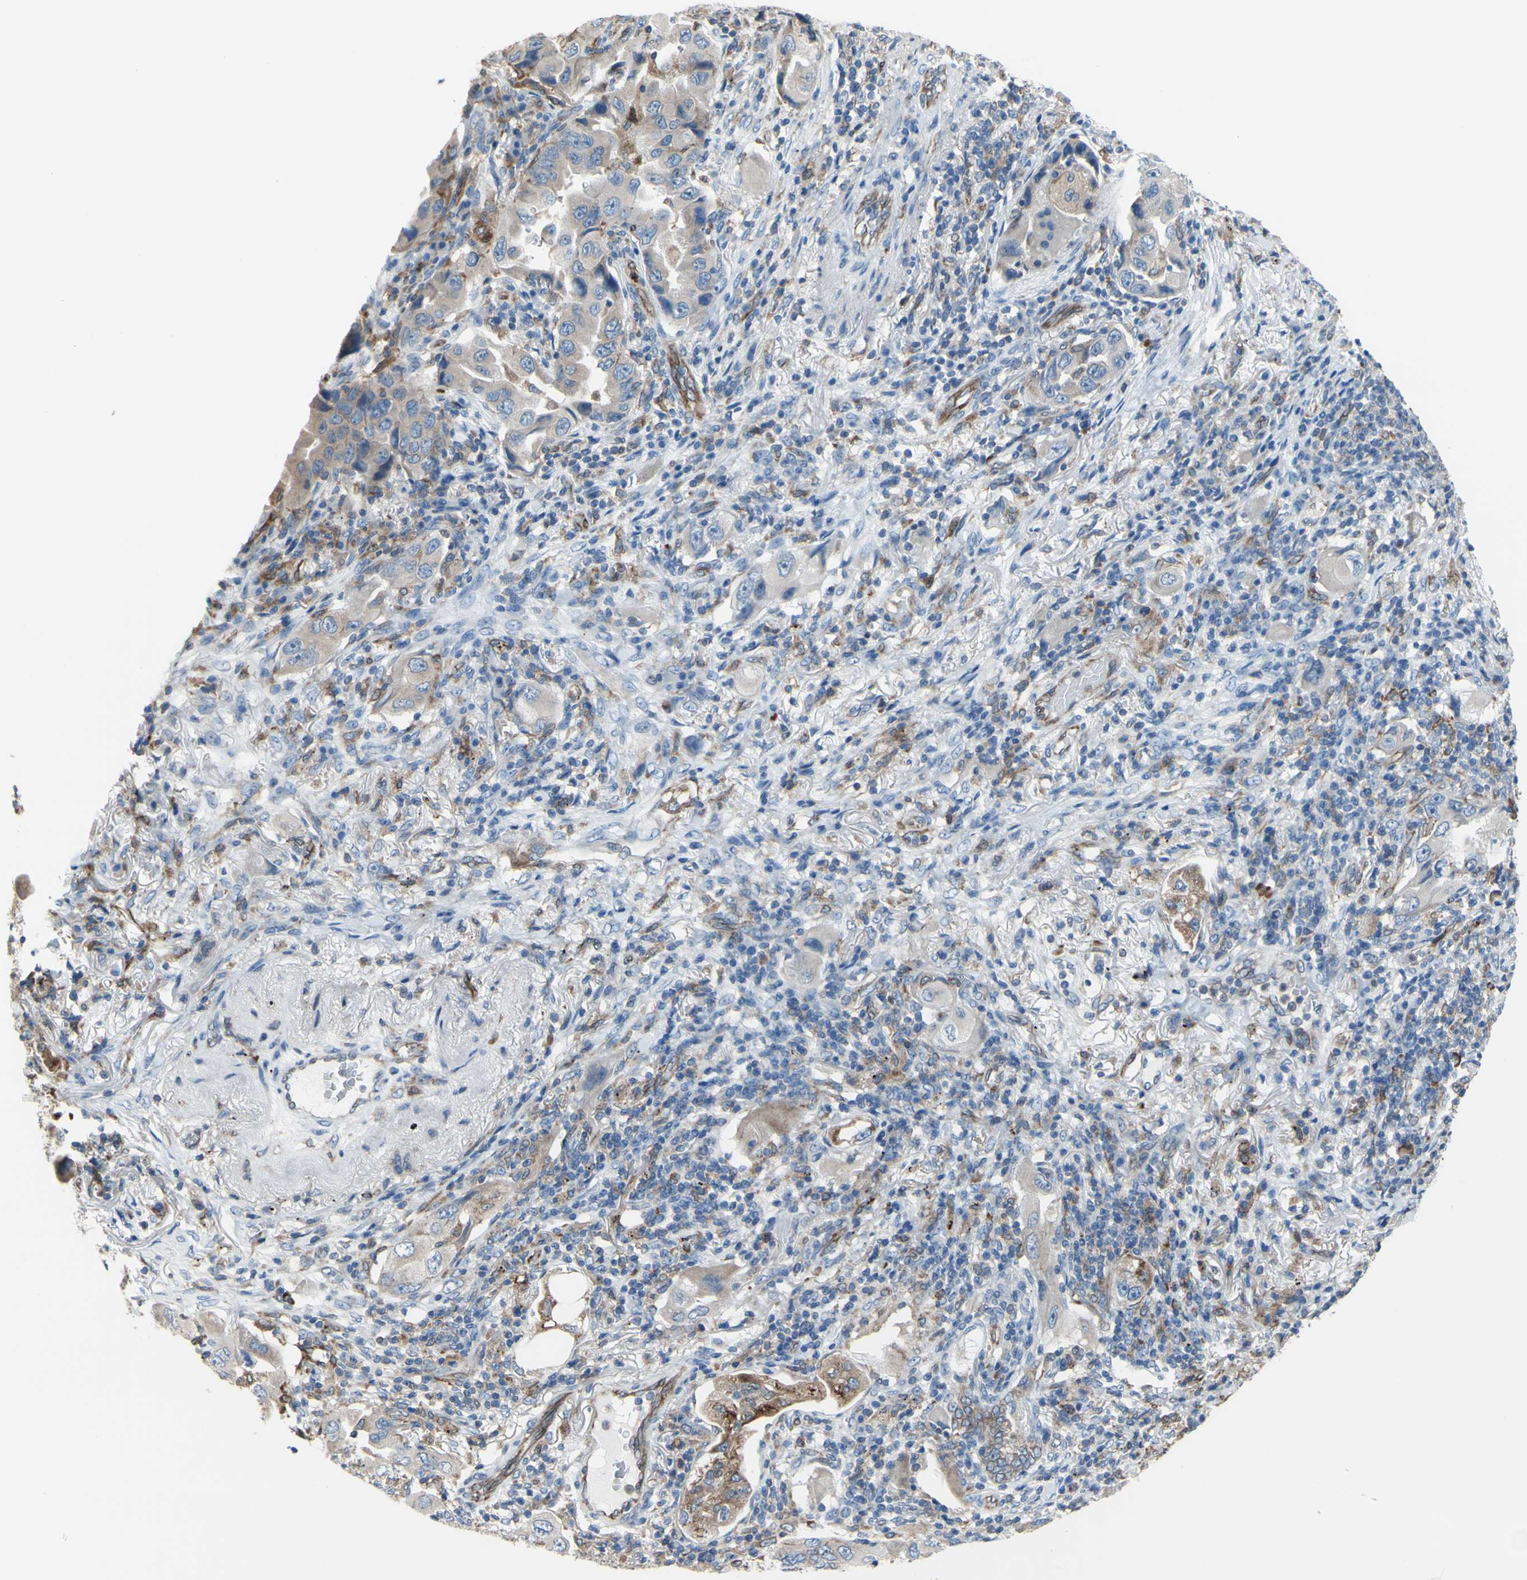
{"staining": {"intensity": "moderate", "quantity": "<25%", "location": "cytoplasmic/membranous"}, "tissue": "lung cancer", "cell_type": "Tumor cells", "image_type": "cancer", "snomed": [{"axis": "morphology", "description": "Adenocarcinoma, NOS"}, {"axis": "topography", "description": "Lung"}], "caption": "Immunohistochemical staining of lung cancer displays low levels of moderate cytoplasmic/membranous protein staining in approximately <25% of tumor cells.", "gene": "MGST2", "patient": {"sex": "female", "age": 65}}